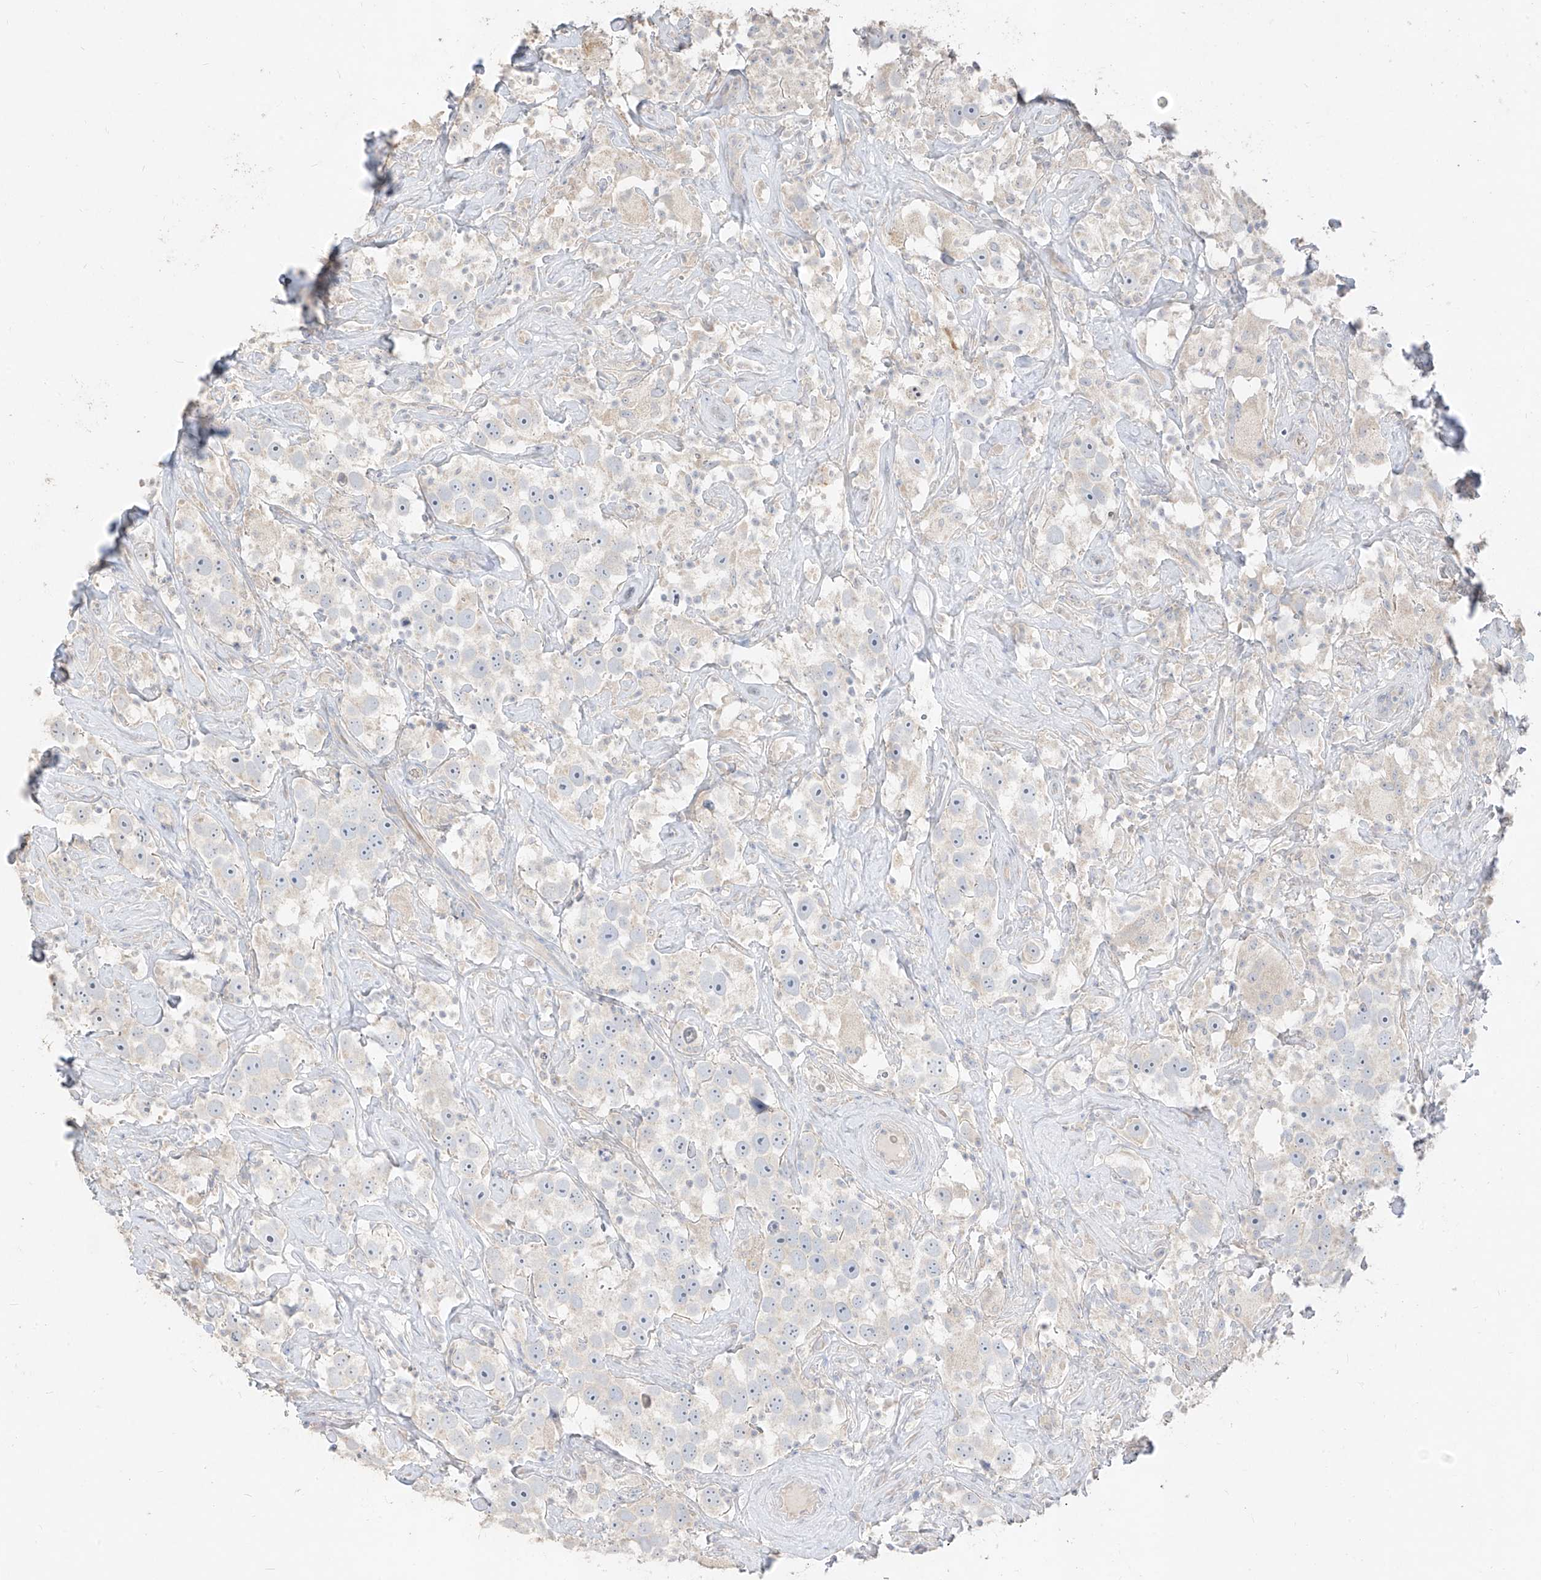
{"staining": {"intensity": "negative", "quantity": "none", "location": "none"}, "tissue": "testis cancer", "cell_type": "Tumor cells", "image_type": "cancer", "snomed": [{"axis": "morphology", "description": "Seminoma, NOS"}, {"axis": "topography", "description": "Testis"}], "caption": "Testis cancer was stained to show a protein in brown. There is no significant positivity in tumor cells.", "gene": "ZZEF1", "patient": {"sex": "male", "age": 49}}